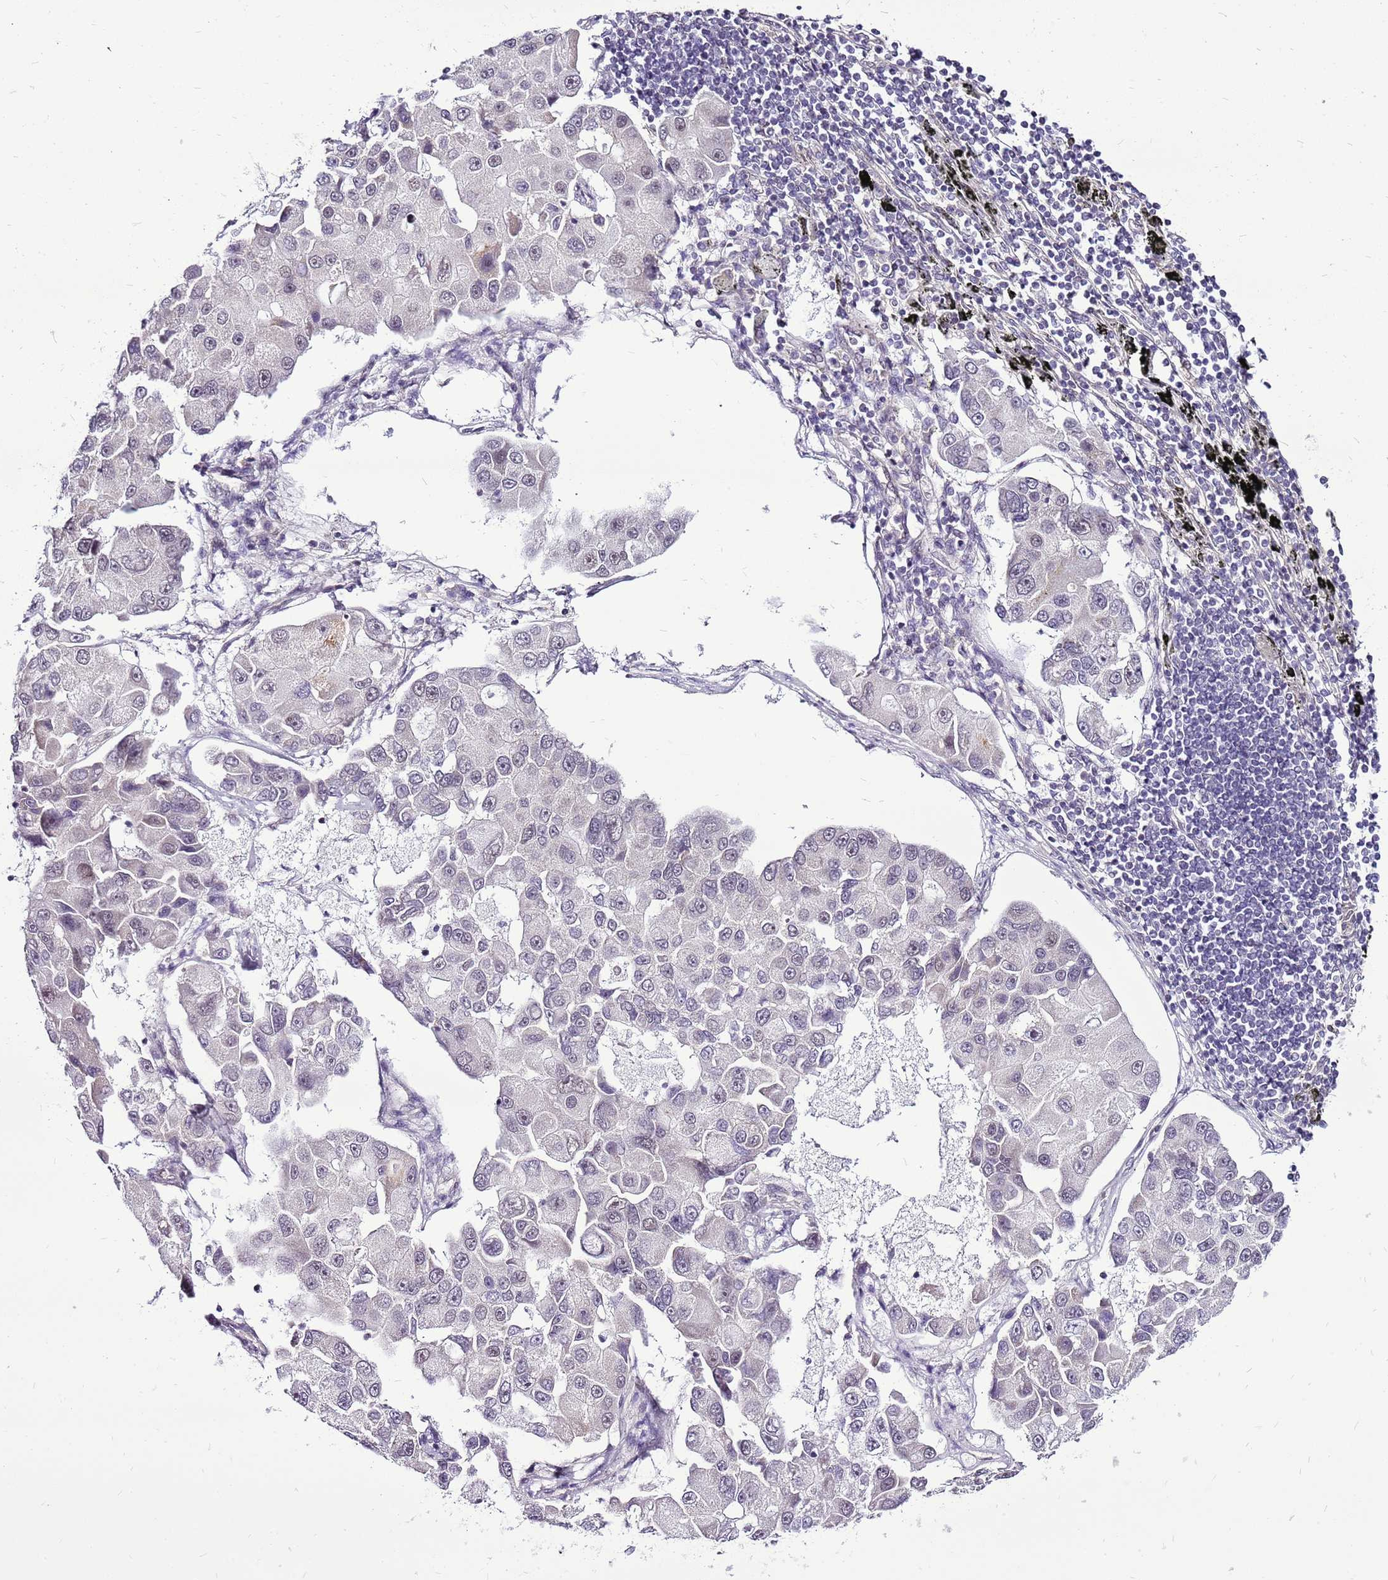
{"staining": {"intensity": "negative", "quantity": "none", "location": "none"}, "tissue": "lung cancer", "cell_type": "Tumor cells", "image_type": "cancer", "snomed": [{"axis": "morphology", "description": "Adenocarcinoma, NOS"}, {"axis": "topography", "description": "Lung"}], "caption": "Micrograph shows no significant protein expression in tumor cells of lung cancer.", "gene": "CCDC166", "patient": {"sex": "female", "age": 54}}